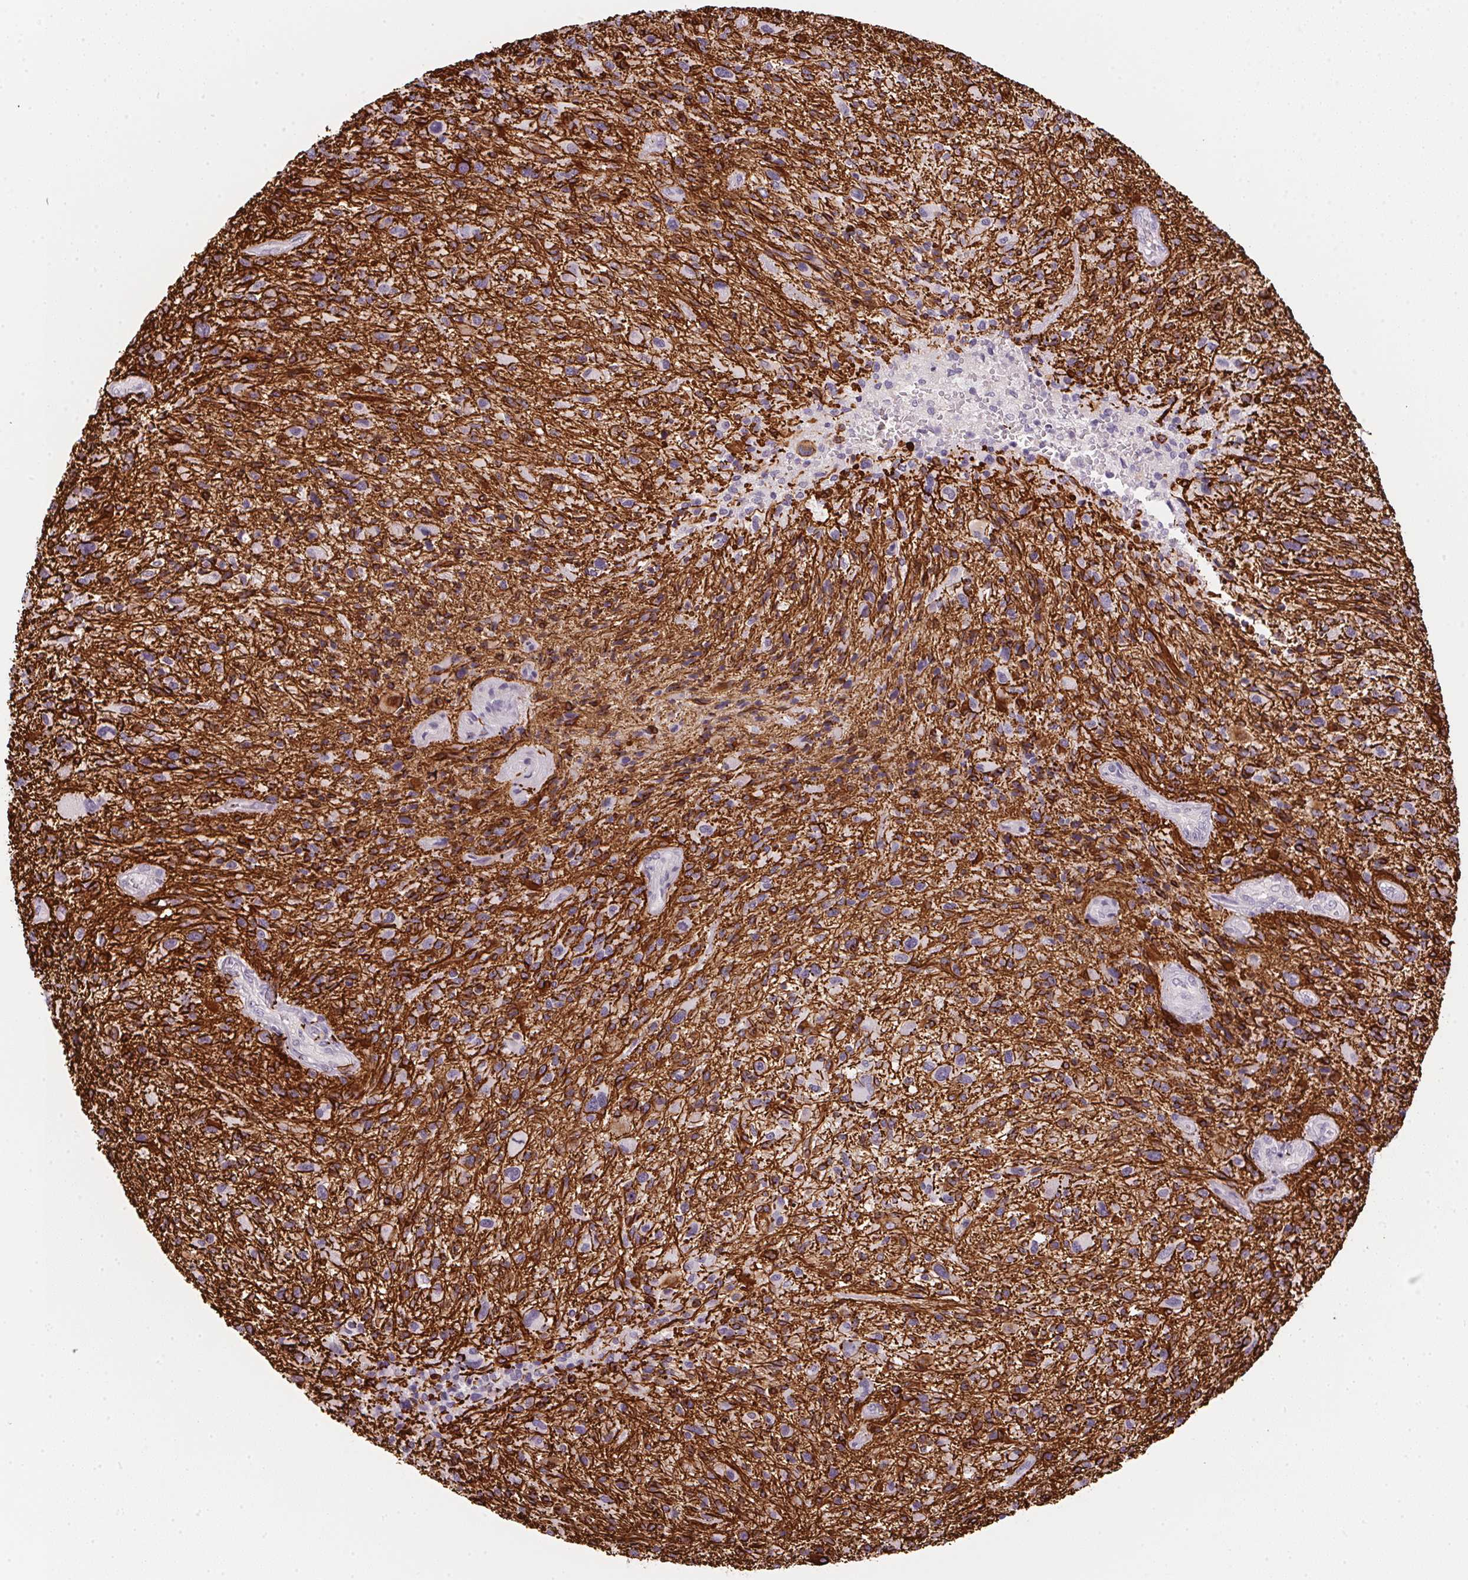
{"staining": {"intensity": "strong", "quantity": "<25%", "location": "cytoplasmic/membranous"}, "tissue": "glioma", "cell_type": "Tumor cells", "image_type": "cancer", "snomed": [{"axis": "morphology", "description": "Glioma, malignant, High grade"}, {"axis": "topography", "description": "Brain"}], "caption": "Protein staining displays strong cytoplasmic/membranous positivity in approximately <25% of tumor cells in high-grade glioma (malignant).", "gene": "ECPAS", "patient": {"sex": "male", "age": 47}}